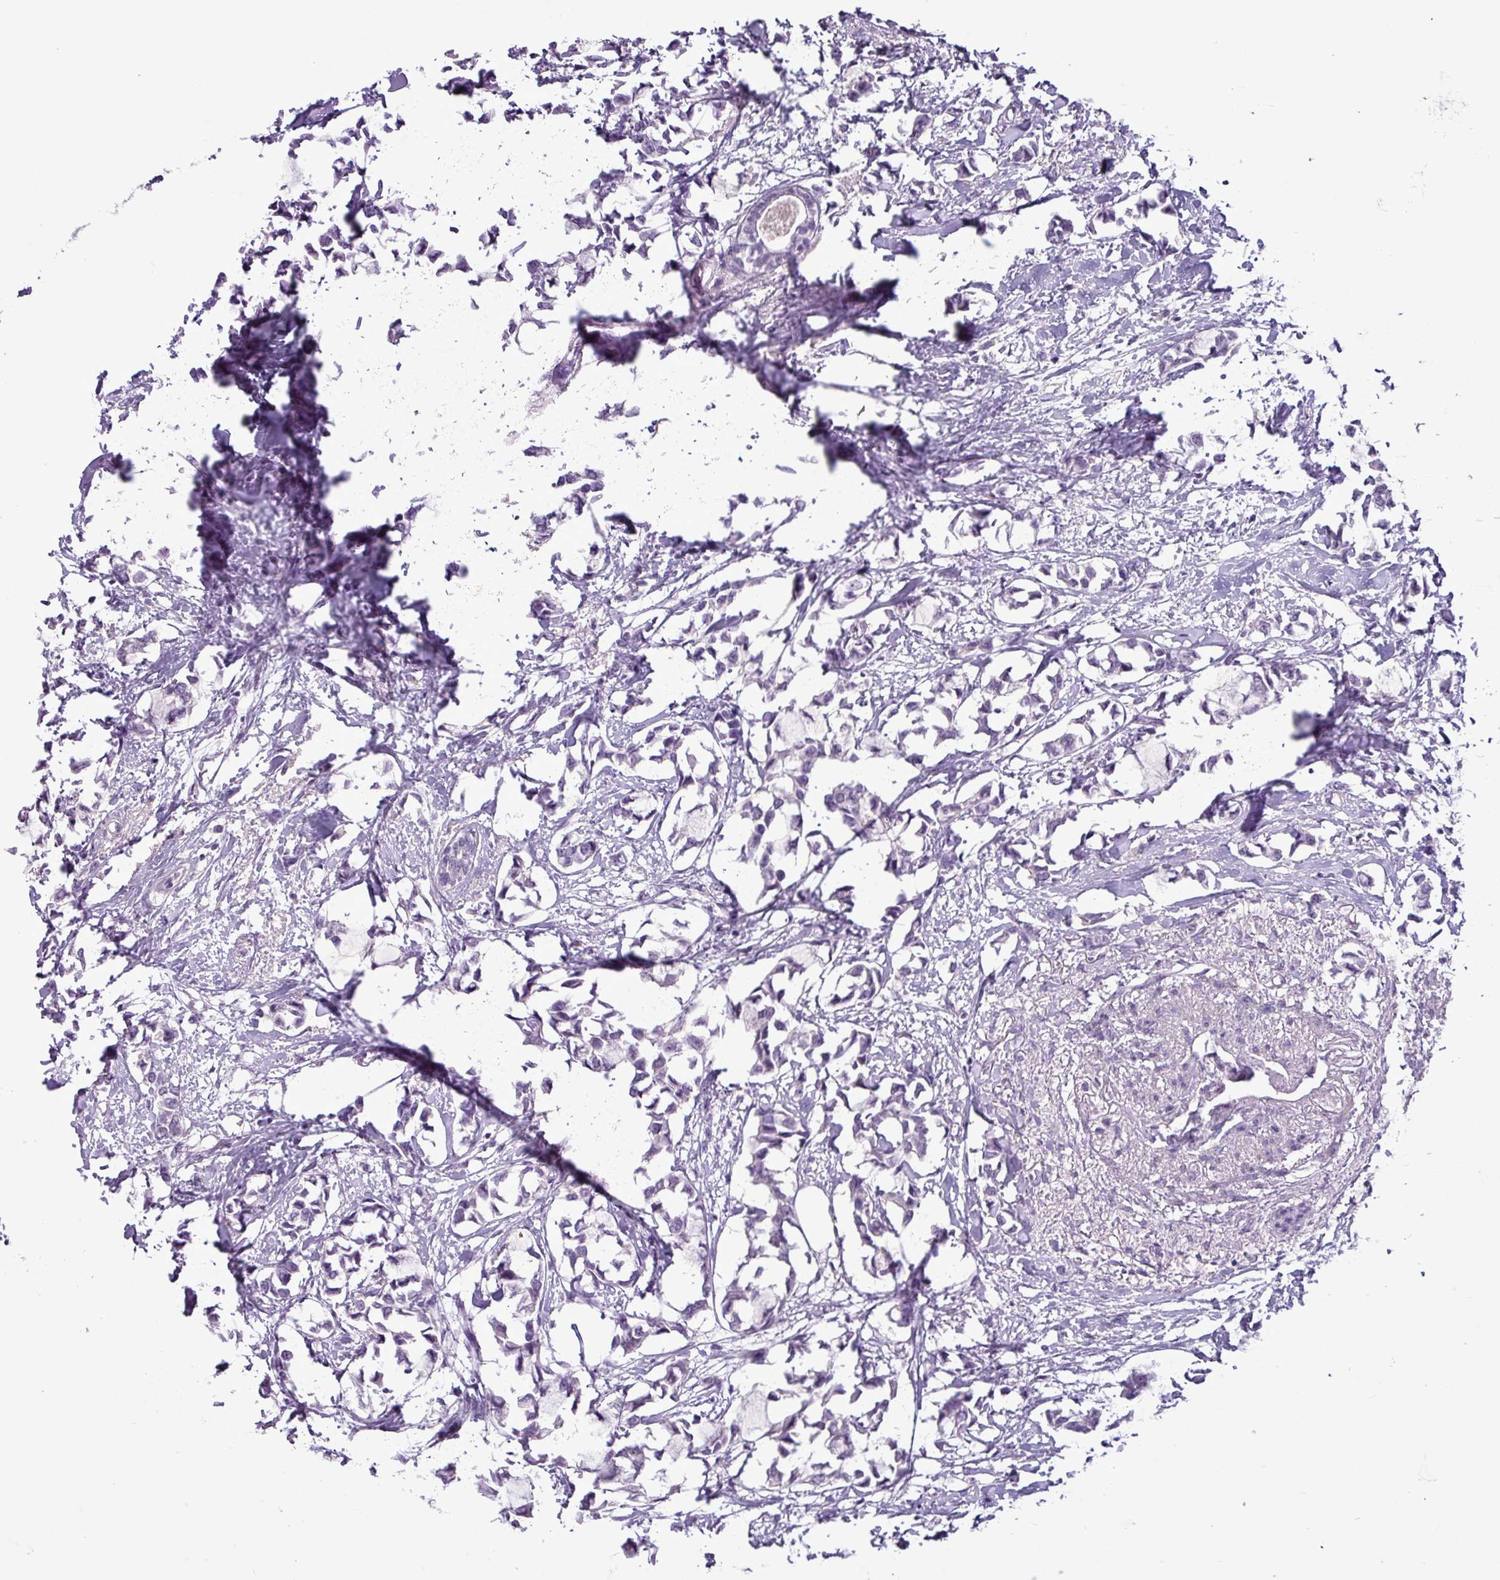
{"staining": {"intensity": "negative", "quantity": "none", "location": "none"}, "tissue": "breast cancer", "cell_type": "Tumor cells", "image_type": "cancer", "snomed": [{"axis": "morphology", "description": "Duct carcinoma"}, {"axis": "topography", "description": "Breast"}], "caption": "High power microscopy photomicrograph of an IHC image of breast cancer (intraductal carcinoma), revealing no significant staining in tumor cells.", "gene": "C9orf24", "patient": {"sex": "female", "age": 73}}